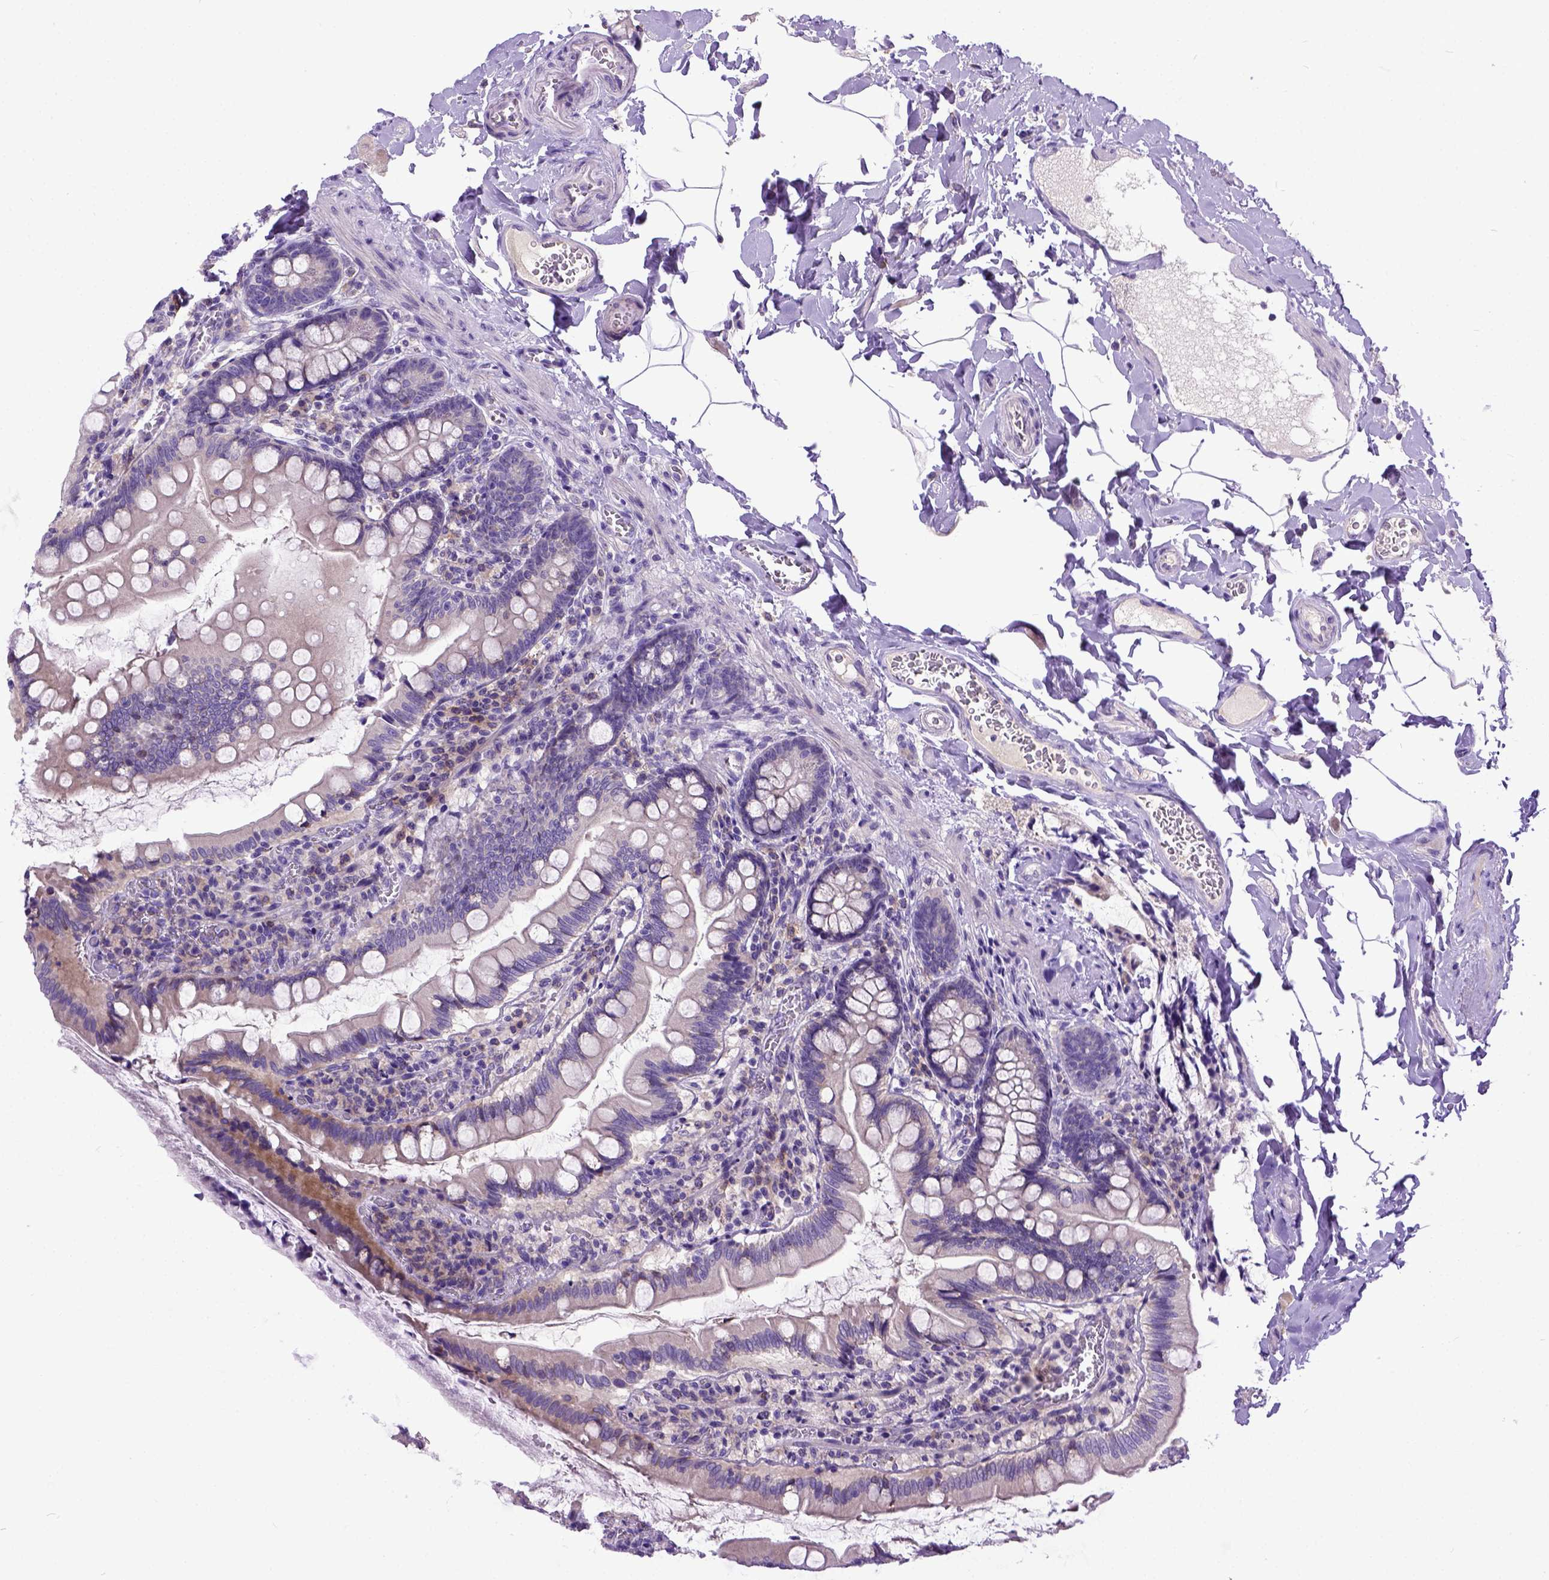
{"staining": {"intensity": "weak", "quantity": "25%-75%", "location": "nuclear"}, "tissue": "small intestine", "cell_type": "Glandular cells", "image_type": "normal", "snomed": [{"axis": "morphology", "description": "Normal tissue, NOS"}, {"axis": "topography", "description": "Small intestine"}], "caption": "Weak nuclear expression for a protein is identified in about 25%-75% of glandular cells of normal small intestine using immunohistochemistry (IHC).", "gene": "NEK5", "patient": {"sex": "female", "age": 56}}